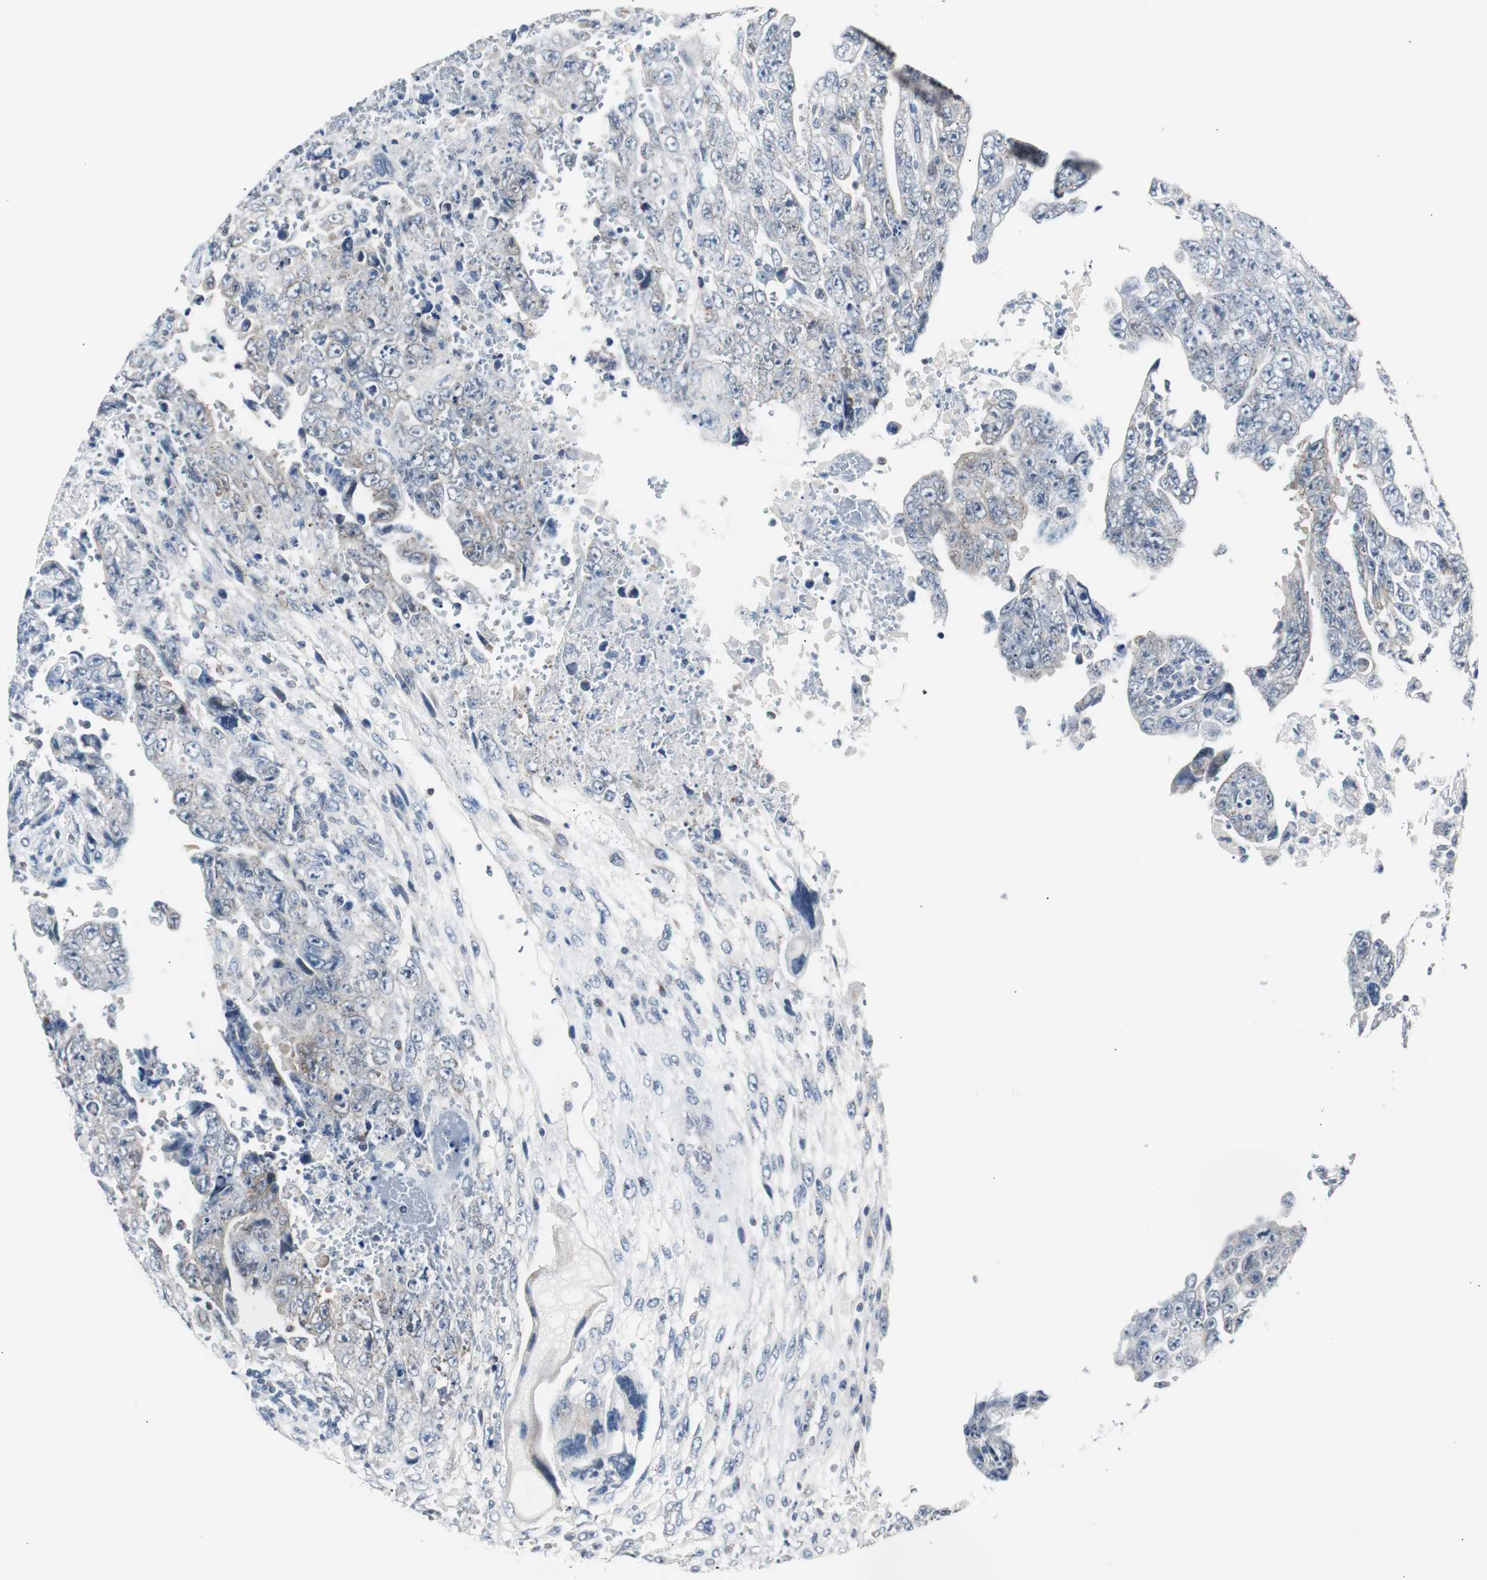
{"staining": {"intensity": "weak", "quantity": "25%-75%", "location": "cytoplasmic/membranous"}, "tissue": "testis cancer", "cell_type": "Tumor cells", "image_type": "cancer", "snomed": [{"axis": "morphology", "description": "Carcinoma, Embryonal, NOS"}, {"axis": "topography", "description": "Testis"}], "caption": "Testis cancer stained with DAB (3,3'-diaminobenzidine) immunohistochemistry (IHC) reveals low levels of weak cytoplasmic/membranous expression in about 25%-75% of tumor cells.", "gene": "SOX30", "patient": {"sex": "male", "age": 28}}